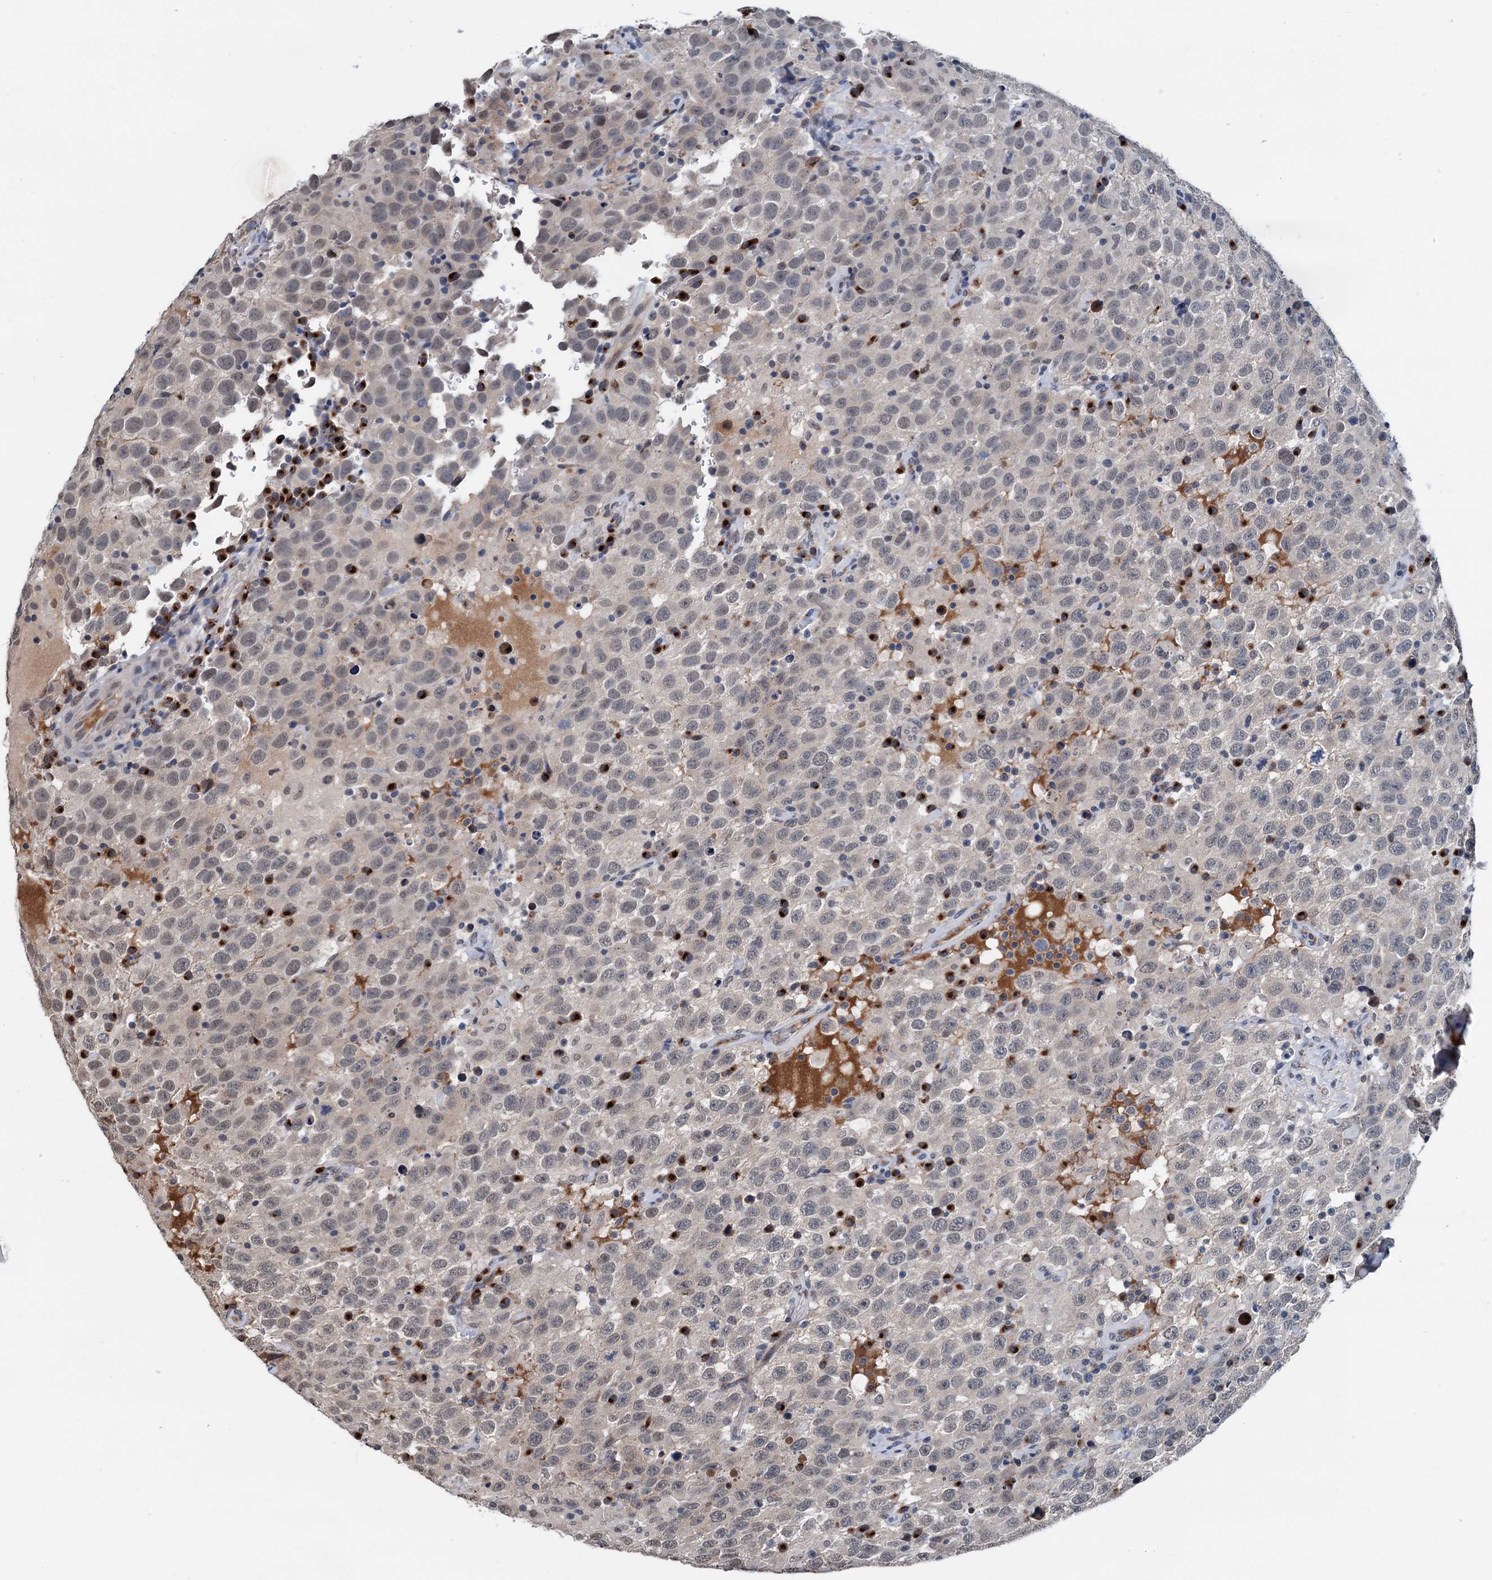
{"staining": {"intensity": "negative", "quantity": "none", "location": "none"}, "tissue": "testis cancer", "cell_type": "Tumor cells", "image_type": "cancer", "snomed": [{"axis": "morphology", "description": "Seminoma, NOS"}, {"axis": "topography", "description": "Testis"}], "caption": "The immunohistochemistry micrograph has no significant expression in tumor cells of testis seminoma tissue.", "gene": "SHLD1", "patient": {"sex": "male", "age": 41}}